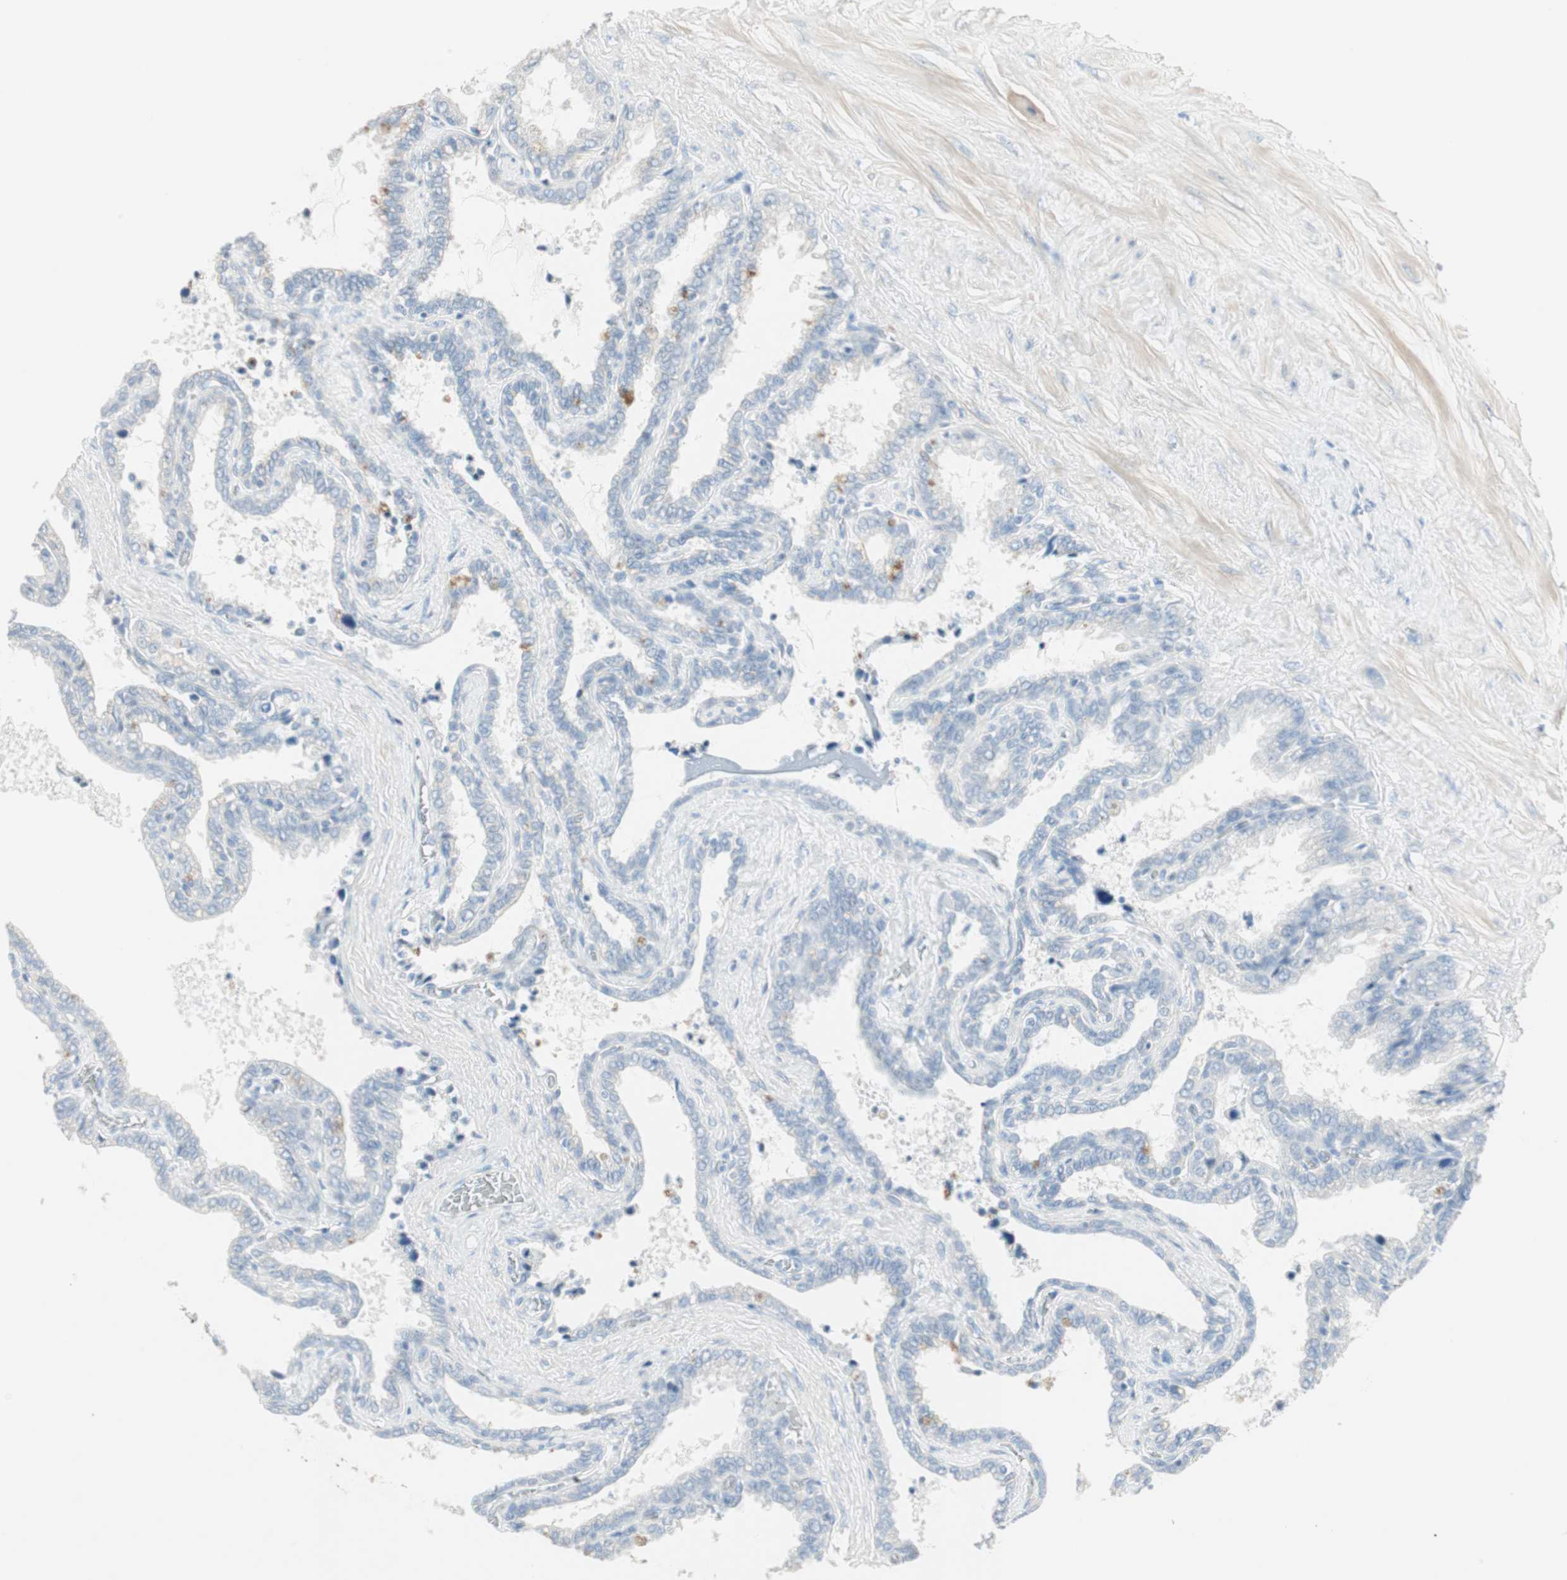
{"staining": {"intensity": "negative", "quantity": "none", "location": "none"}, "tissue": "seminal vesicle", "cell_type": "Glandular cells", "image_type": "normal", "snomed": [{"axis": "morphology", "description": "Normal tissue, NOS"}, {"axis": "topography", "description": "Seminal veicle"}], "caption": "Immunohistochemistry micrograph of benign seminal vesicle stained for a protein (brown), which reveals no expression in glandular cells.", "gene": "SULT1C2", "patient": {"sex": "male", "age": 46}}